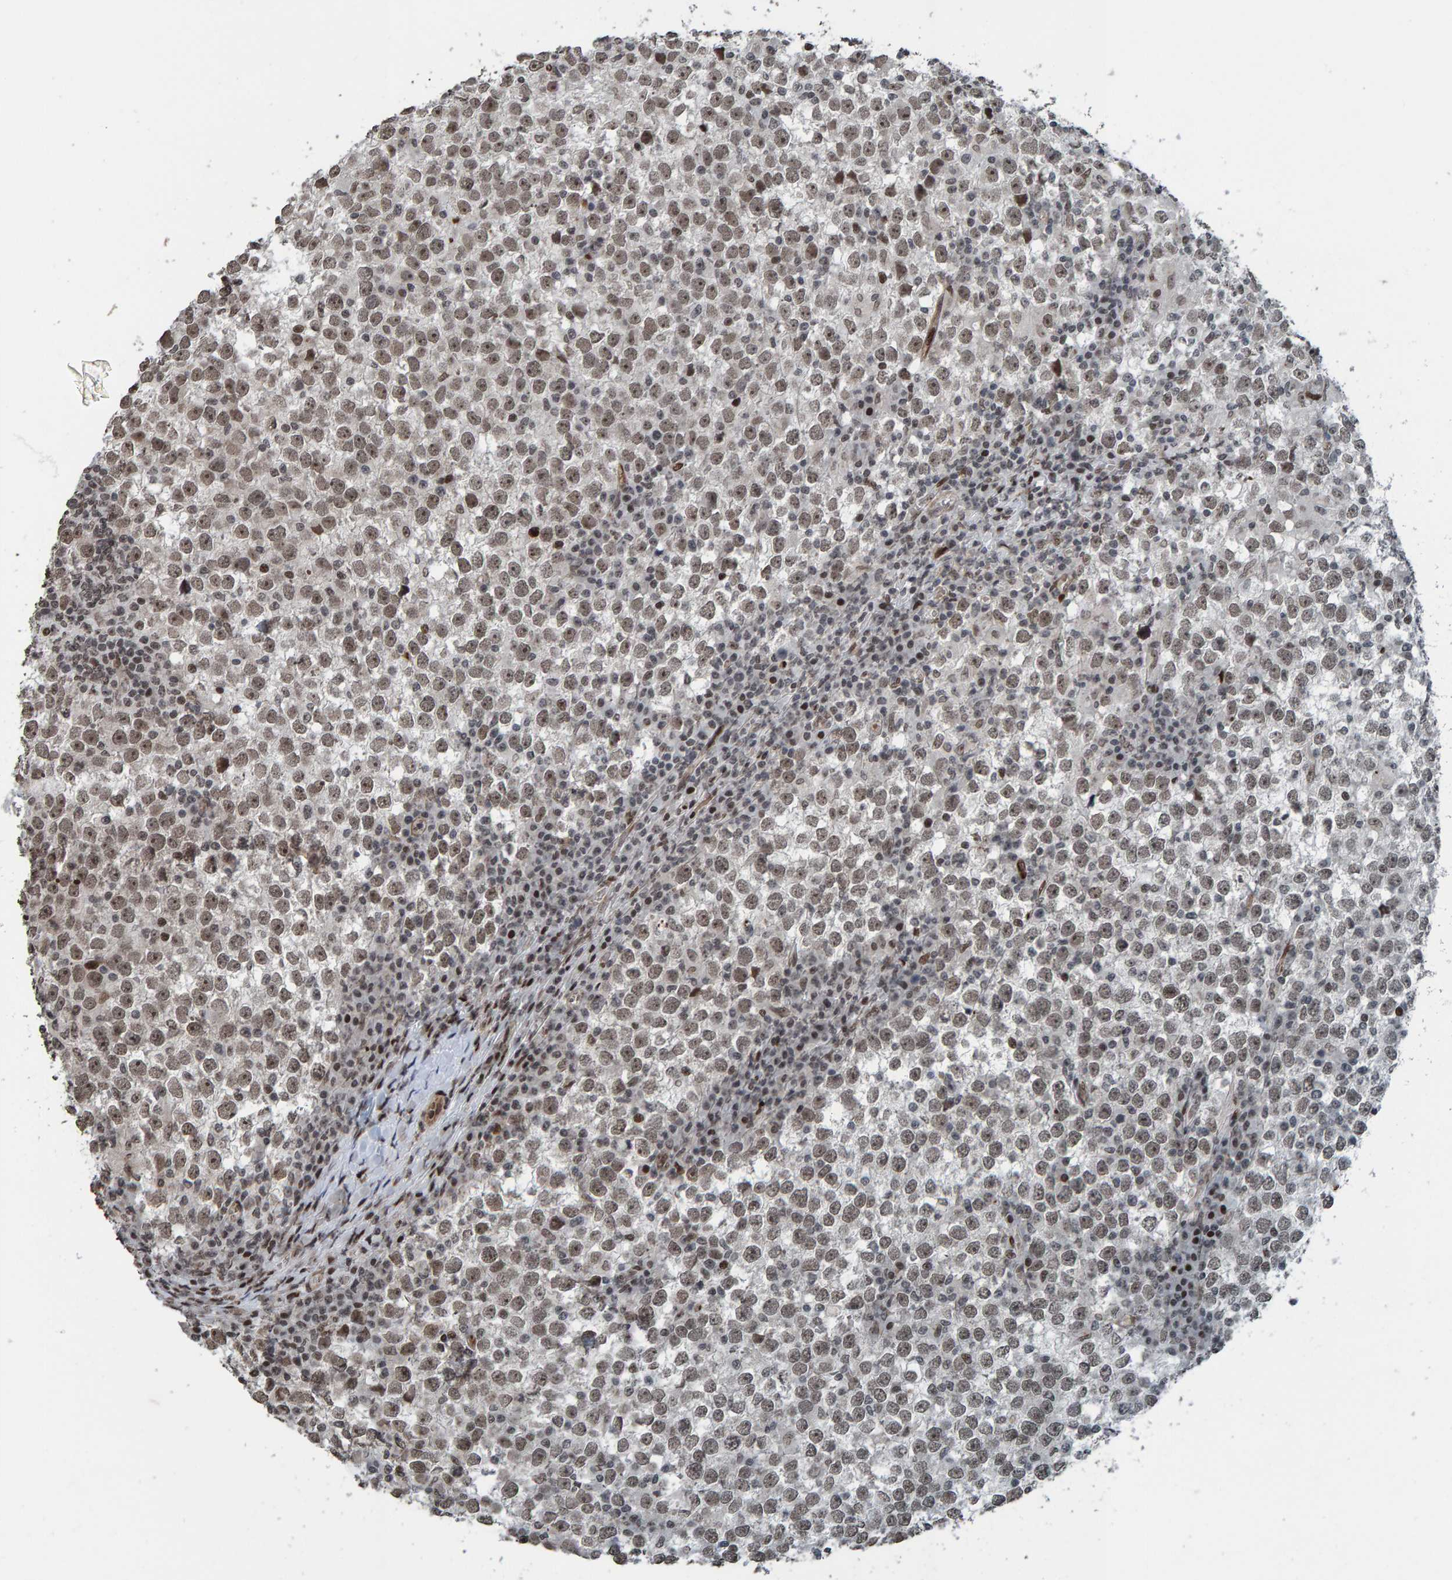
{"staining": {"intensity": "weak", "quantity": ">75%", "location": "nuclear"}, "tissue": "testis cancer", "cell_type": "Tumor cells", "image_type": "cancer", "snomed": [{"axis": "morphology", "description": "Seminoma, NOS"}, {"axis": "topography", "description": "Testis"}], "caption": "Testis seminoma was stained to show a protein in brown. There is low levels of weak nuclear positivity in about >75% of tumor cells. Nuclei are stained in blue.", "gene": "ZNF366", "patient": {"sex": "male", "age": 65}}